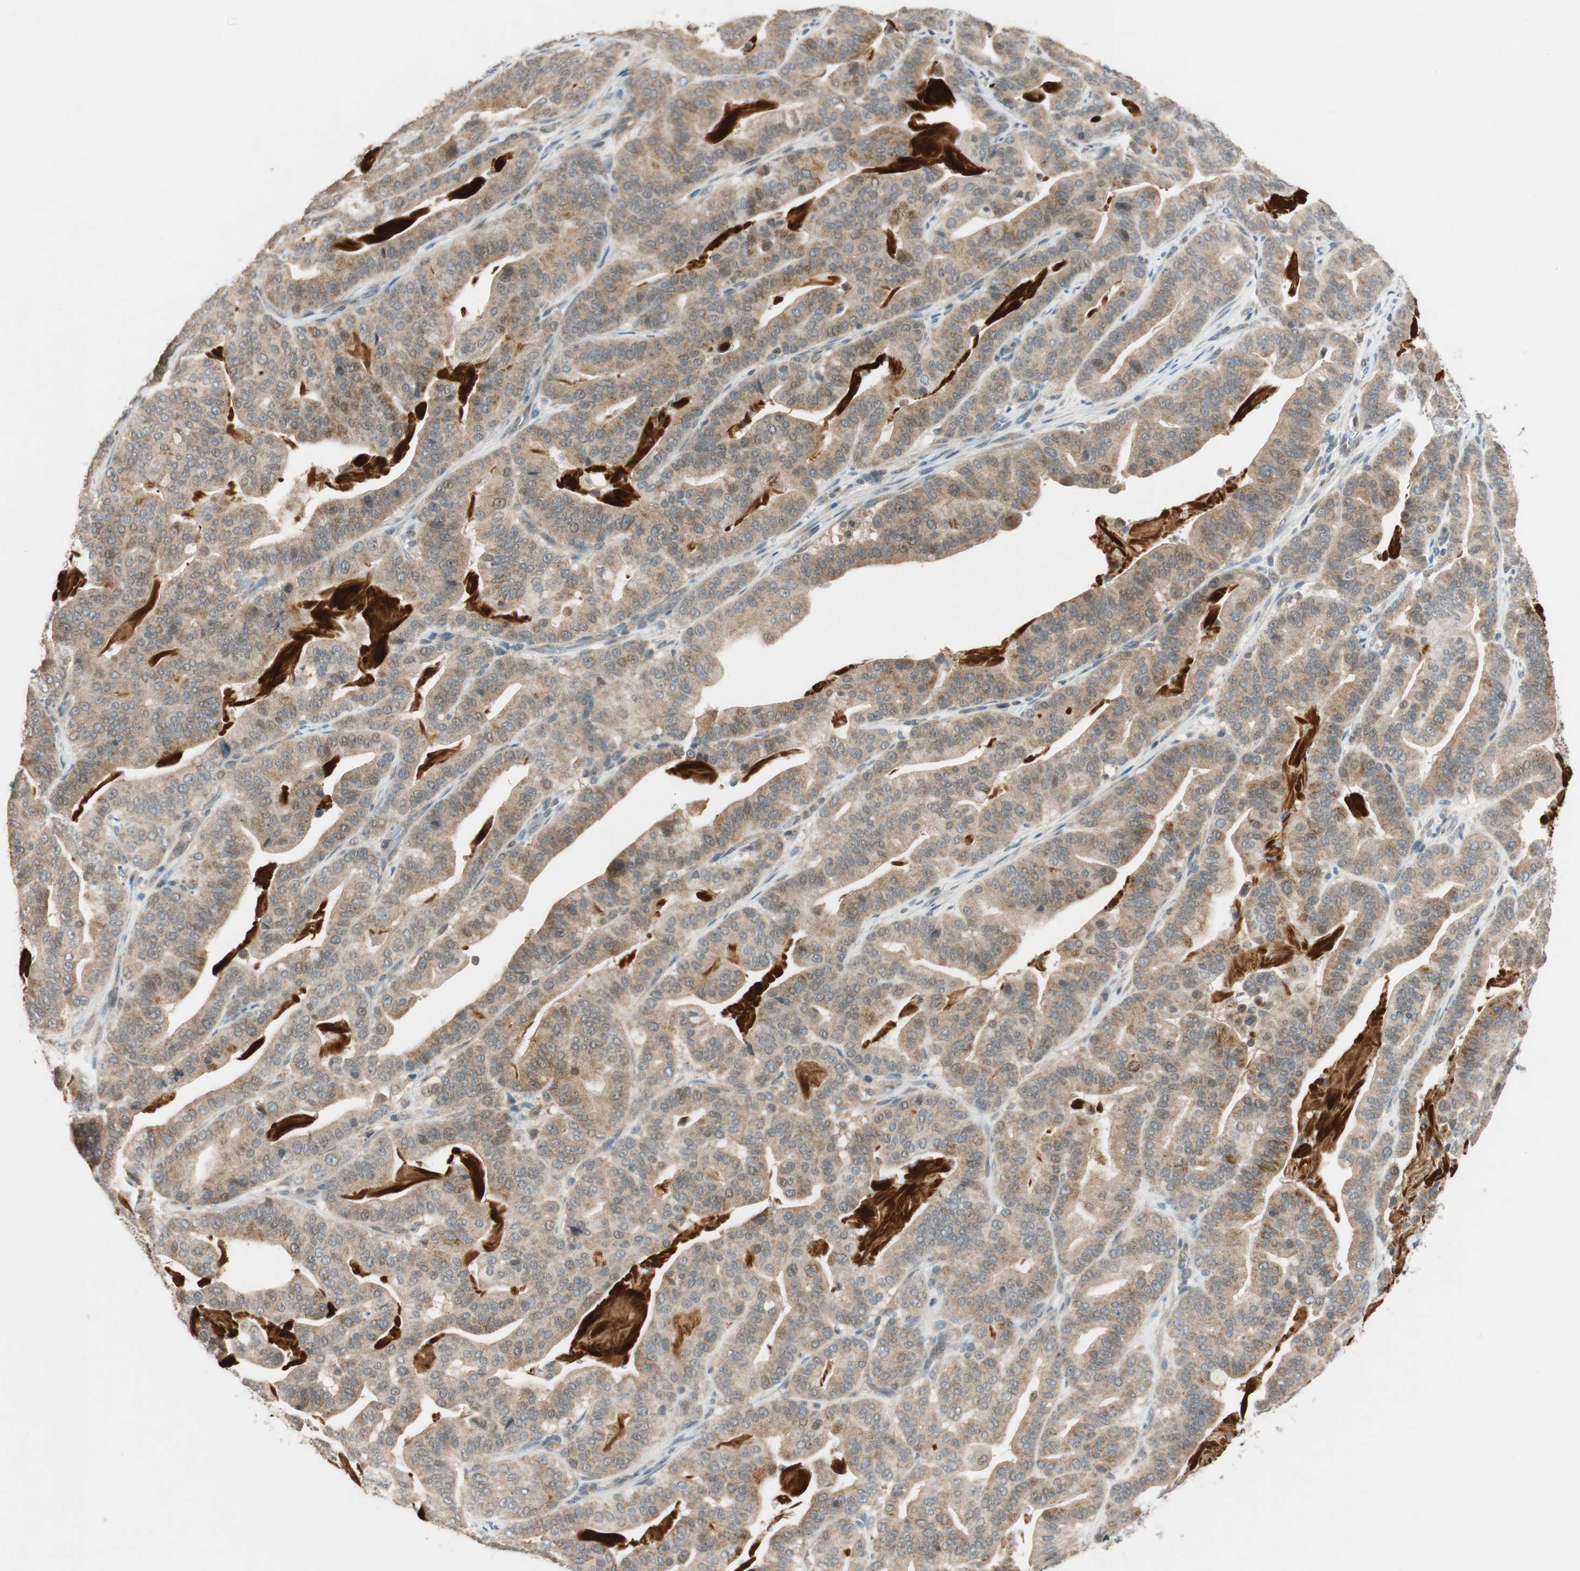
{"staining": {"intensity": "weak", "quantity": ">75%", "location": "cytoplasmic/membranous"}, "tissue": "pancreatic cancer", "cell_type": "Tumor cells", "image_type": "cancer", "snomed": [{"axis": "morphology", "description": "Adenocarcinoma, NOS"}, {"axis": "topography", "description": "Pancreas"}], "caption": "Protein staining shows weak cytoplasmic/membranous expression in approximately >75% of tumor cells in pancreatic cancer (adenocarcinoma). (brown staining indicates protein expression, while blue staining denotes nuclei).", "gene": "GLB1", "patient": {"sex": "male", "age": 63}}